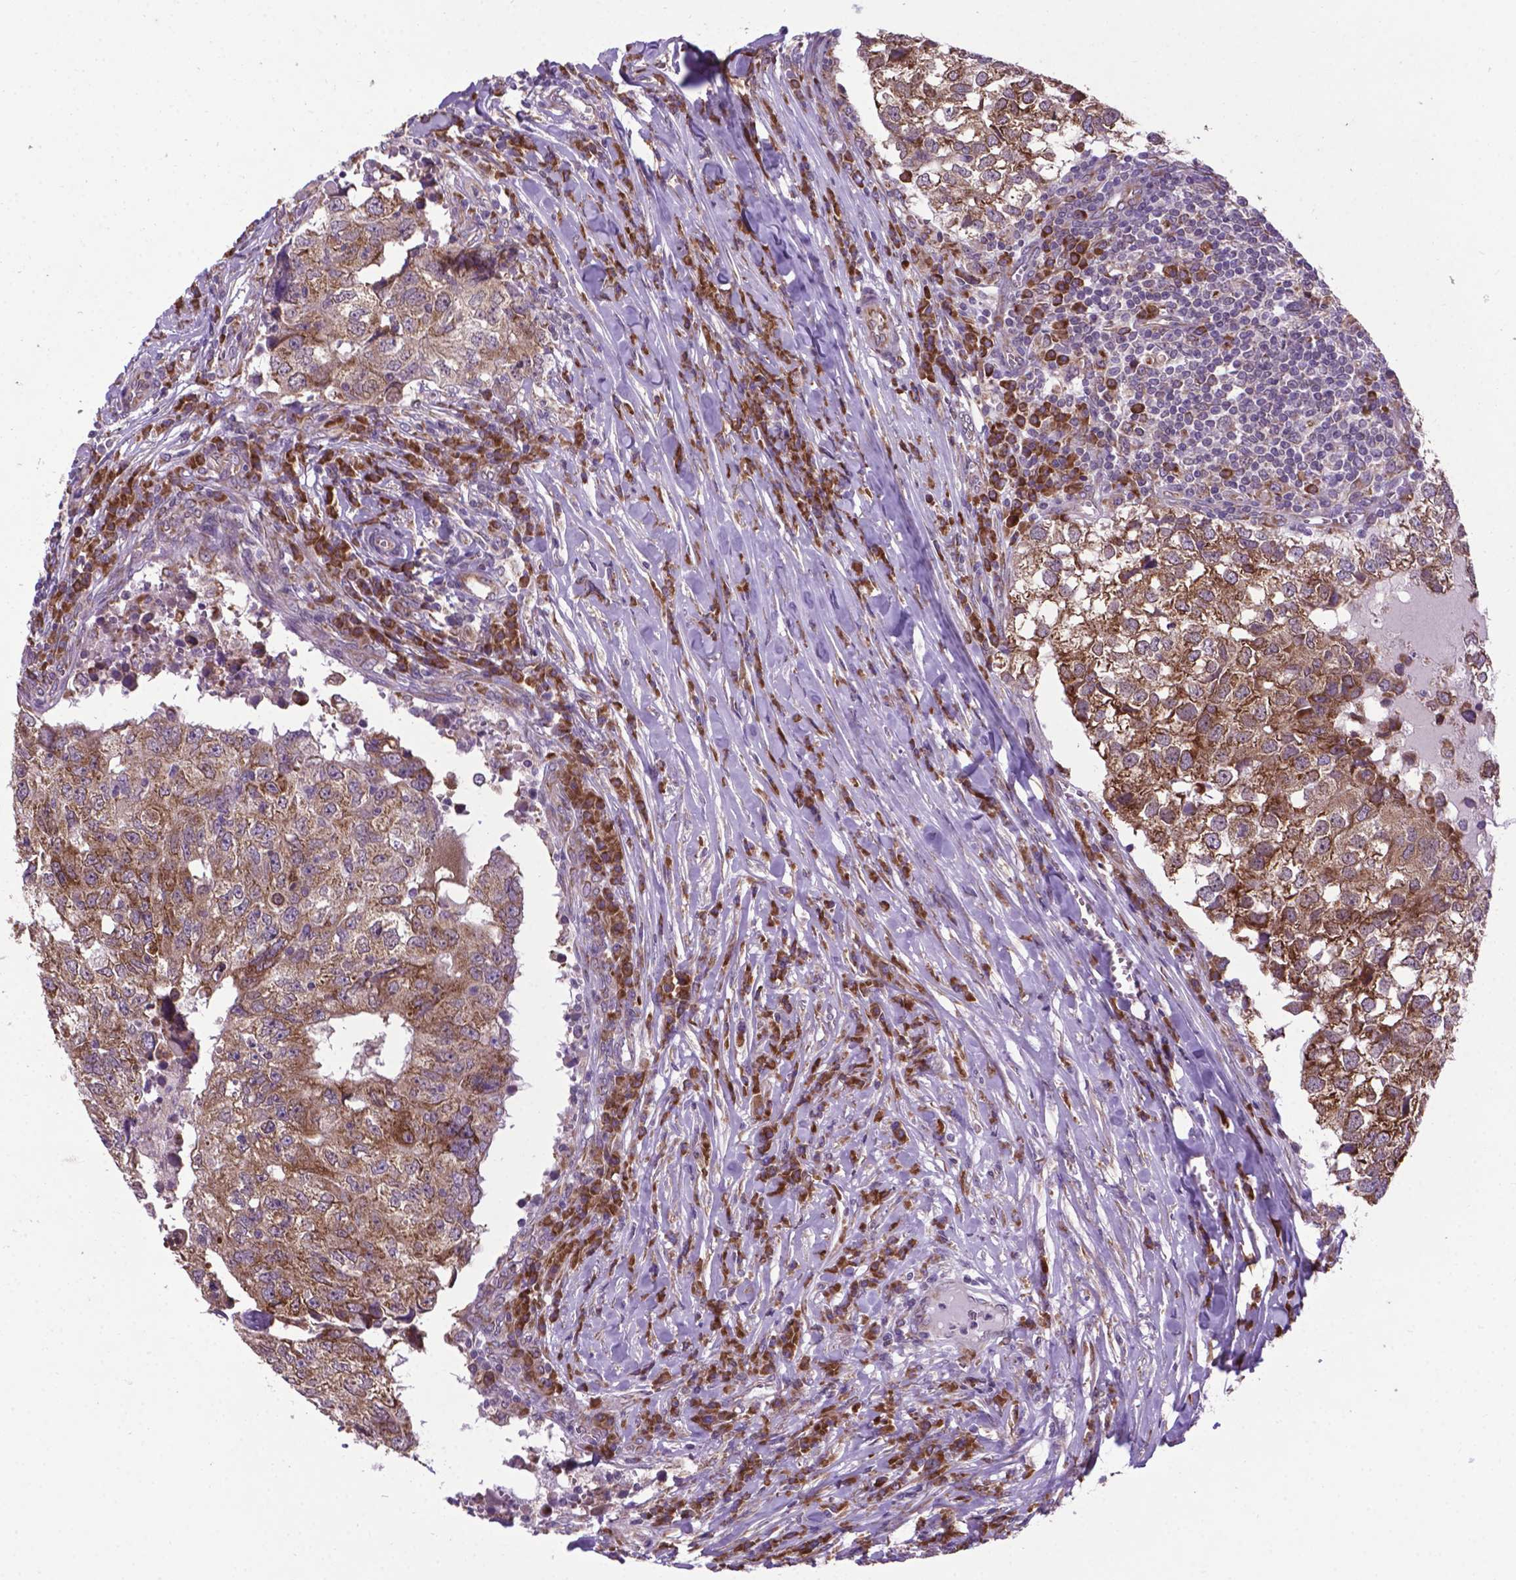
{"staining": {"intensity": "moderate", "quantity": ">75%", "location": "cytoplasmic/membranous"}, "tissue": "breast cancer", "cell_type": "Tumor cells", "image_type": "cancer", "snomed": [{"axis": "morphology", "description": "Duct carcinoma"}, {"axis": "topography", "description": "Breast"}], "caption": "A high-resolution image shows immunohistochemistry (IHC) staining of breast cancer (infiltrating ductal carcinoma), which displays moderate cytoplasmic/membranous positivity in approximately >75% of tumor cells. (DAB (3,3'-diaminobenzidine) = brown stain, brightfield microscopy at high magnification).", "gene": "WDR83OS", "patient": {"sex": "female", "age": 30}}